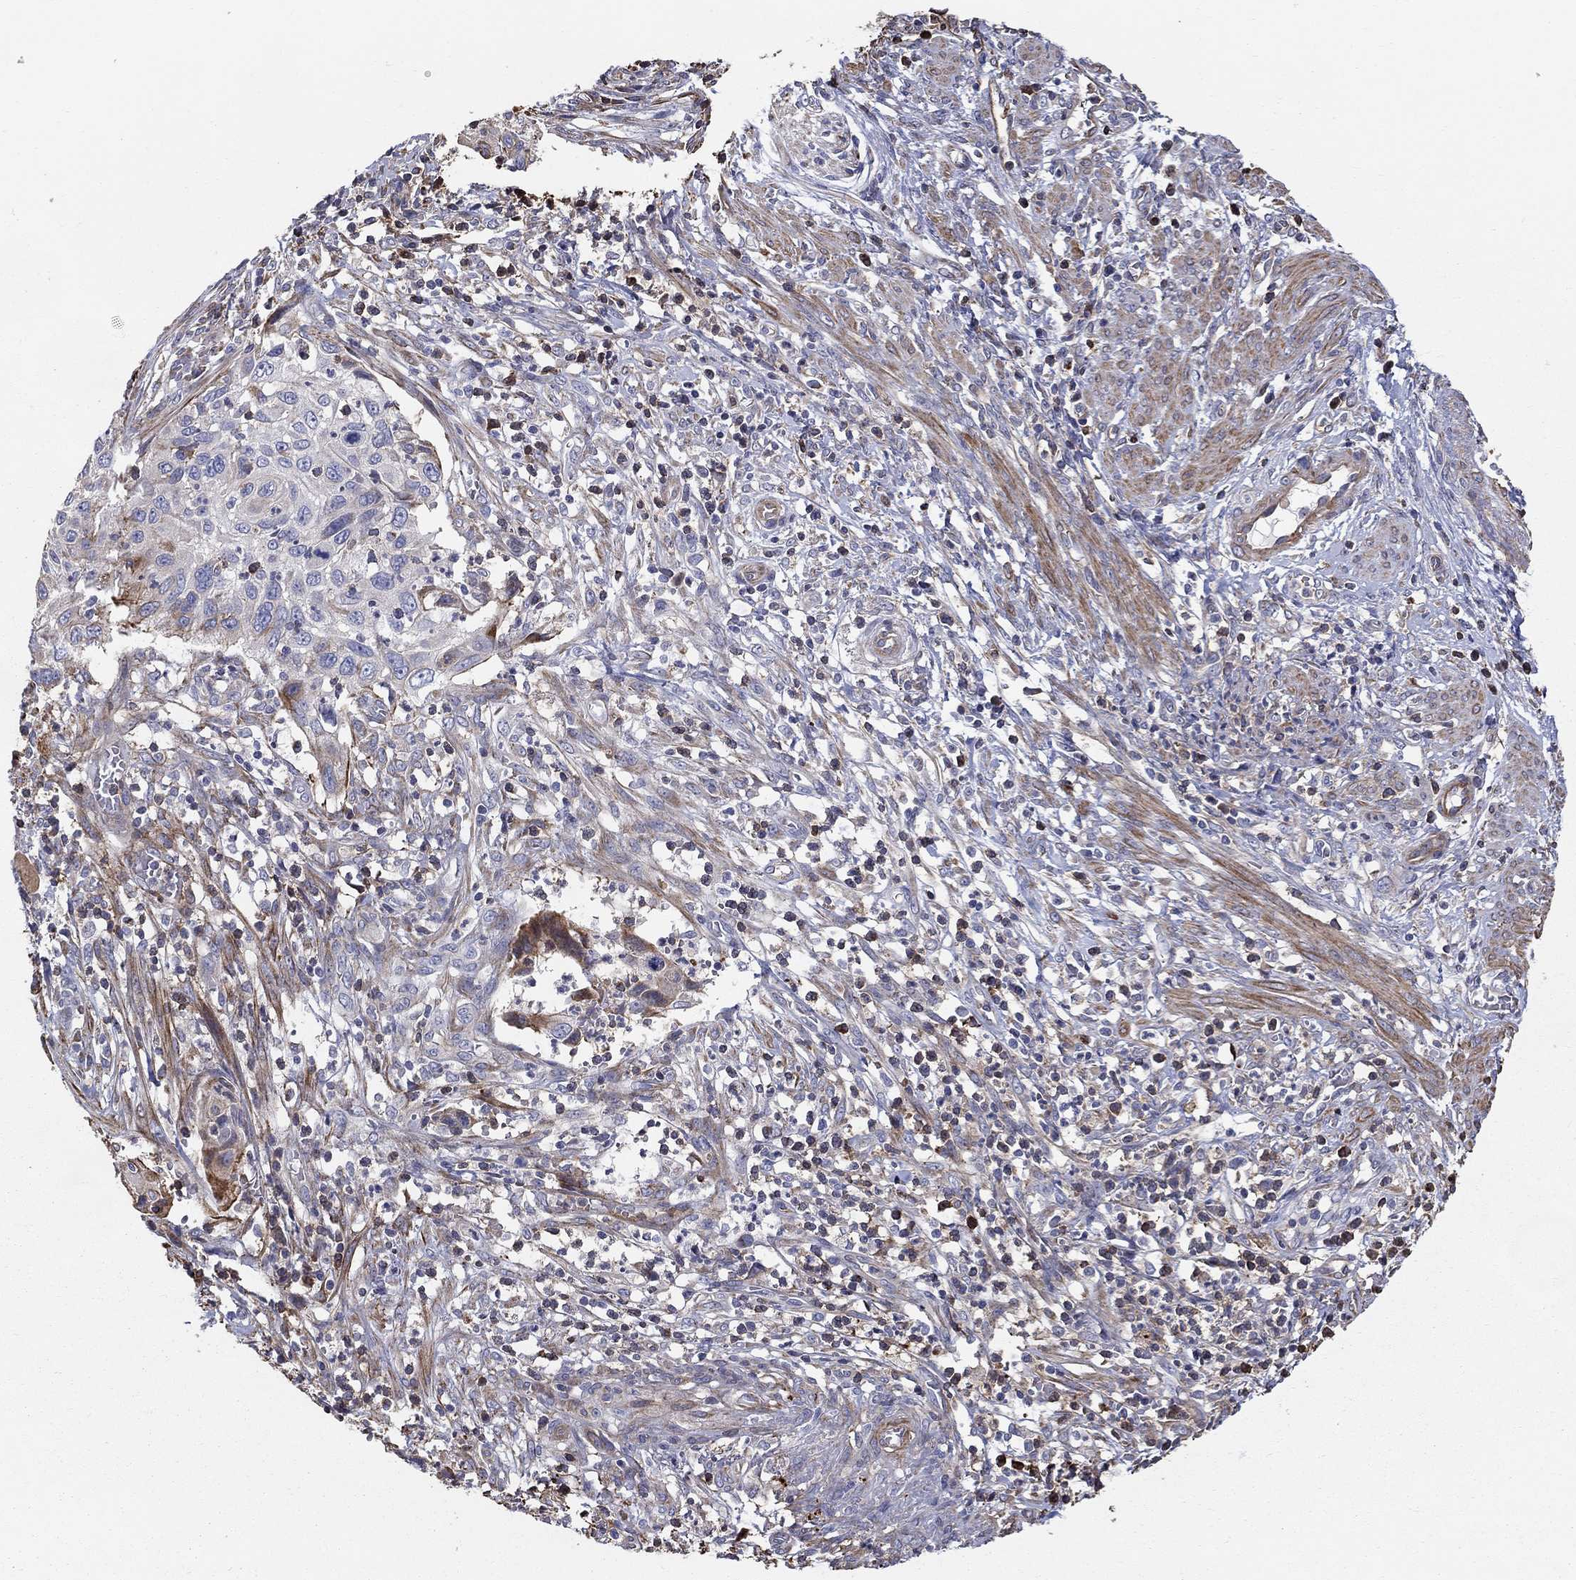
{"staining": {"intensity": "weak", "quantity": "<25%", "location": "cytoplasmic/membranous"}, "tissue": "cervical cancer", "cell_type": "Tumor cells", "image_type": "cancer", "snomed": [{"axis": "morphology", "description": "Squamous cell carcinoma, NOS"}, {"axis": "topography", "description": "Cervix"}], "caption": "Immunohistochemistry (IHC) image of neoplastic tissue: human squamous cell carcinoma (cervical) stained with DAB (3,3'-diaminobenzidine) demonstrates no significant protein staining in tumor cells. (DAB (3,3'-diaminobenzidine) IHC with hematoxylin counter stain).", "gene": "NPHP1", "patient": {"sex": "female", "age": 70}}